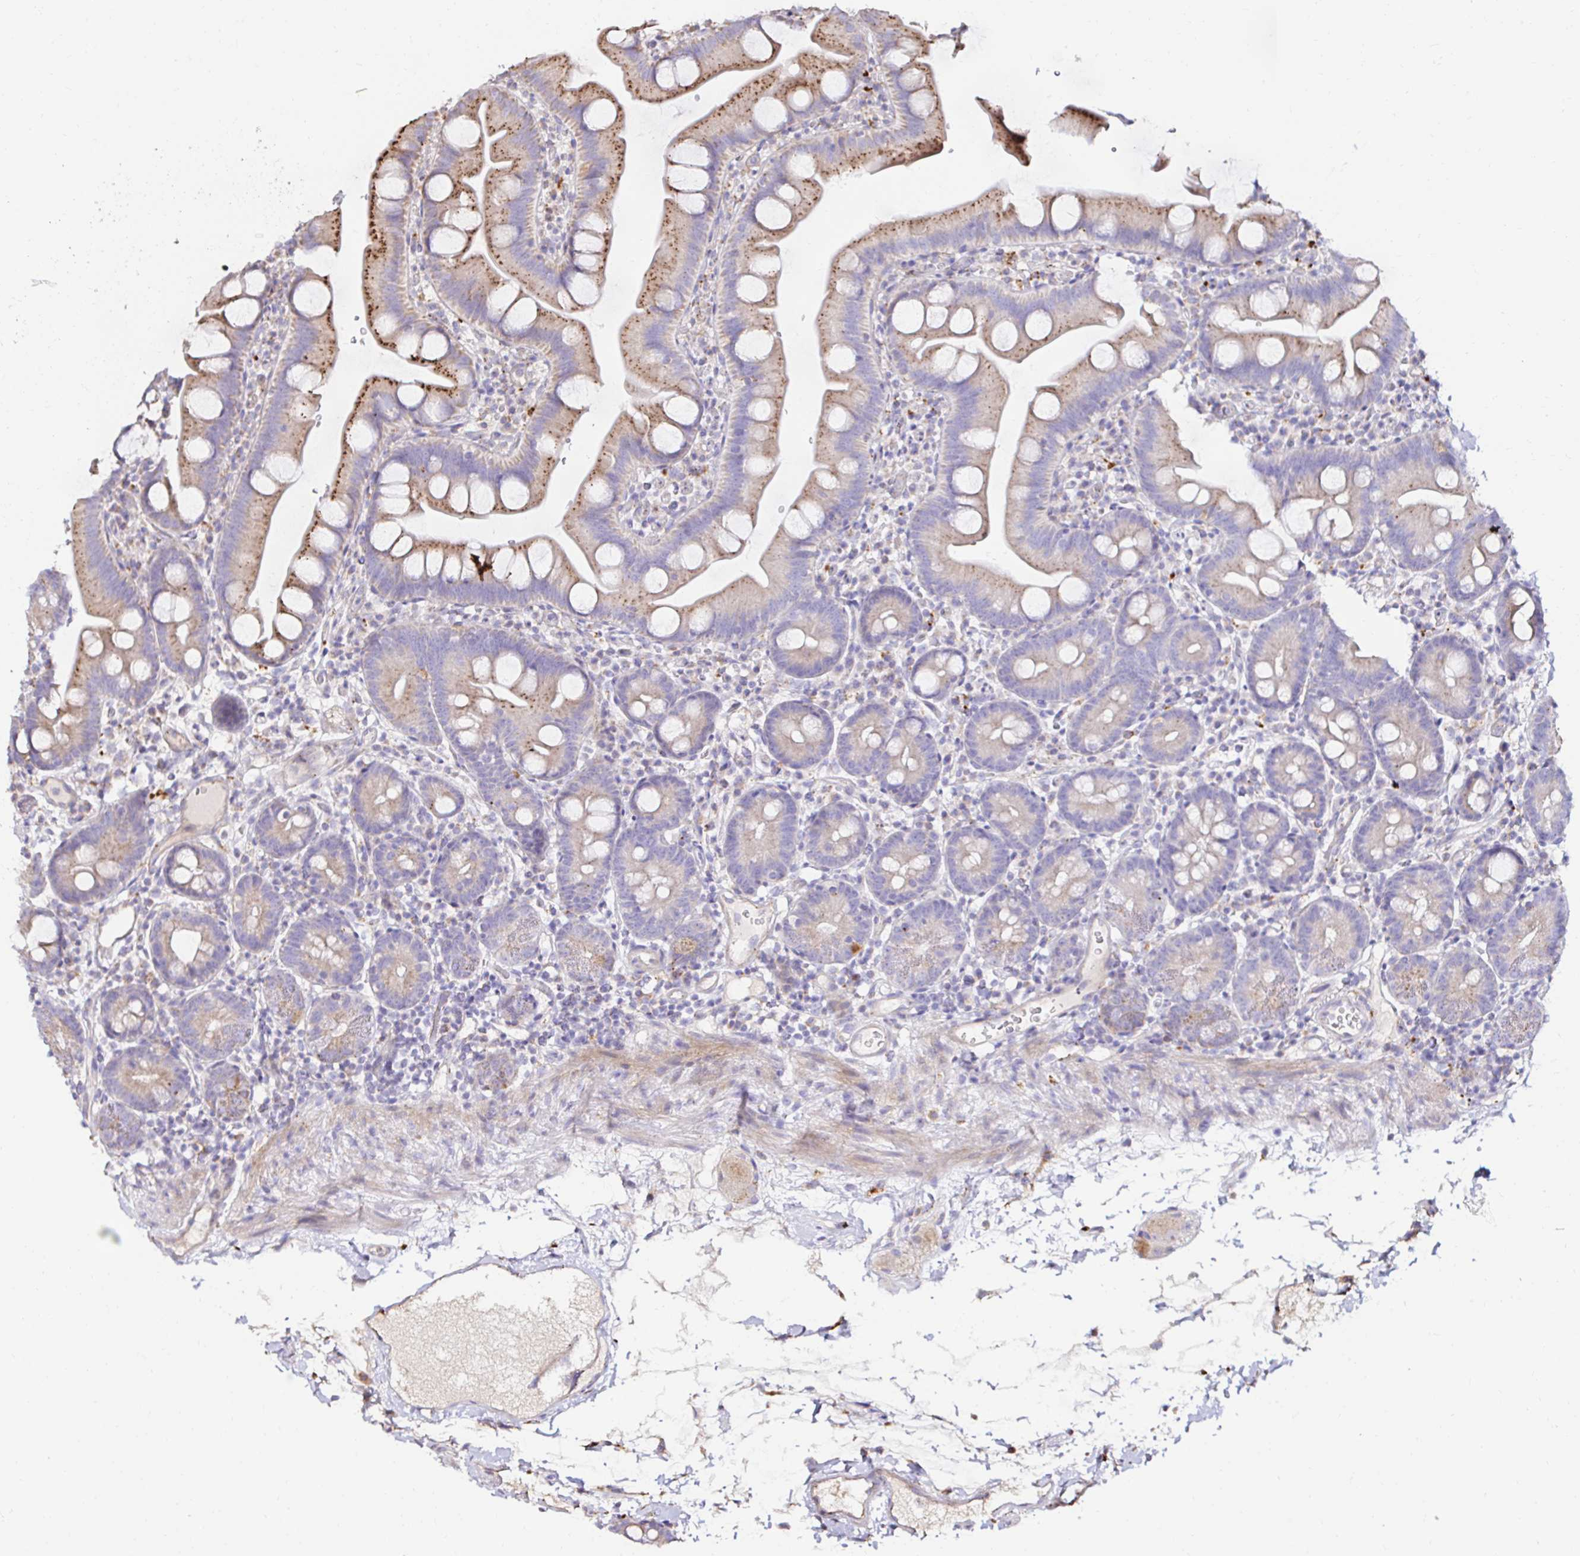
{"staining": {"intensity": "strong", "quantity": "25%-75%", "location": "cytoplasmic/membranous"}, "tissue": "small intestine", "cell_type": "Glandular cells", "image_type": "normal", "snomed": [{"axis": "morphology", "description": "Normal tissue, NOS"}, {"axis": "topography", "description": "Small intestine"}], "caption": "A high-resolution image shows immunohistochemistry staining of normal small intestine, which reveals strong cytoplasmic/membranous expression in about 25%-75% of glandular cells.", "gene": "GALNS", "patient": {"sex": "female", "age": 68}}